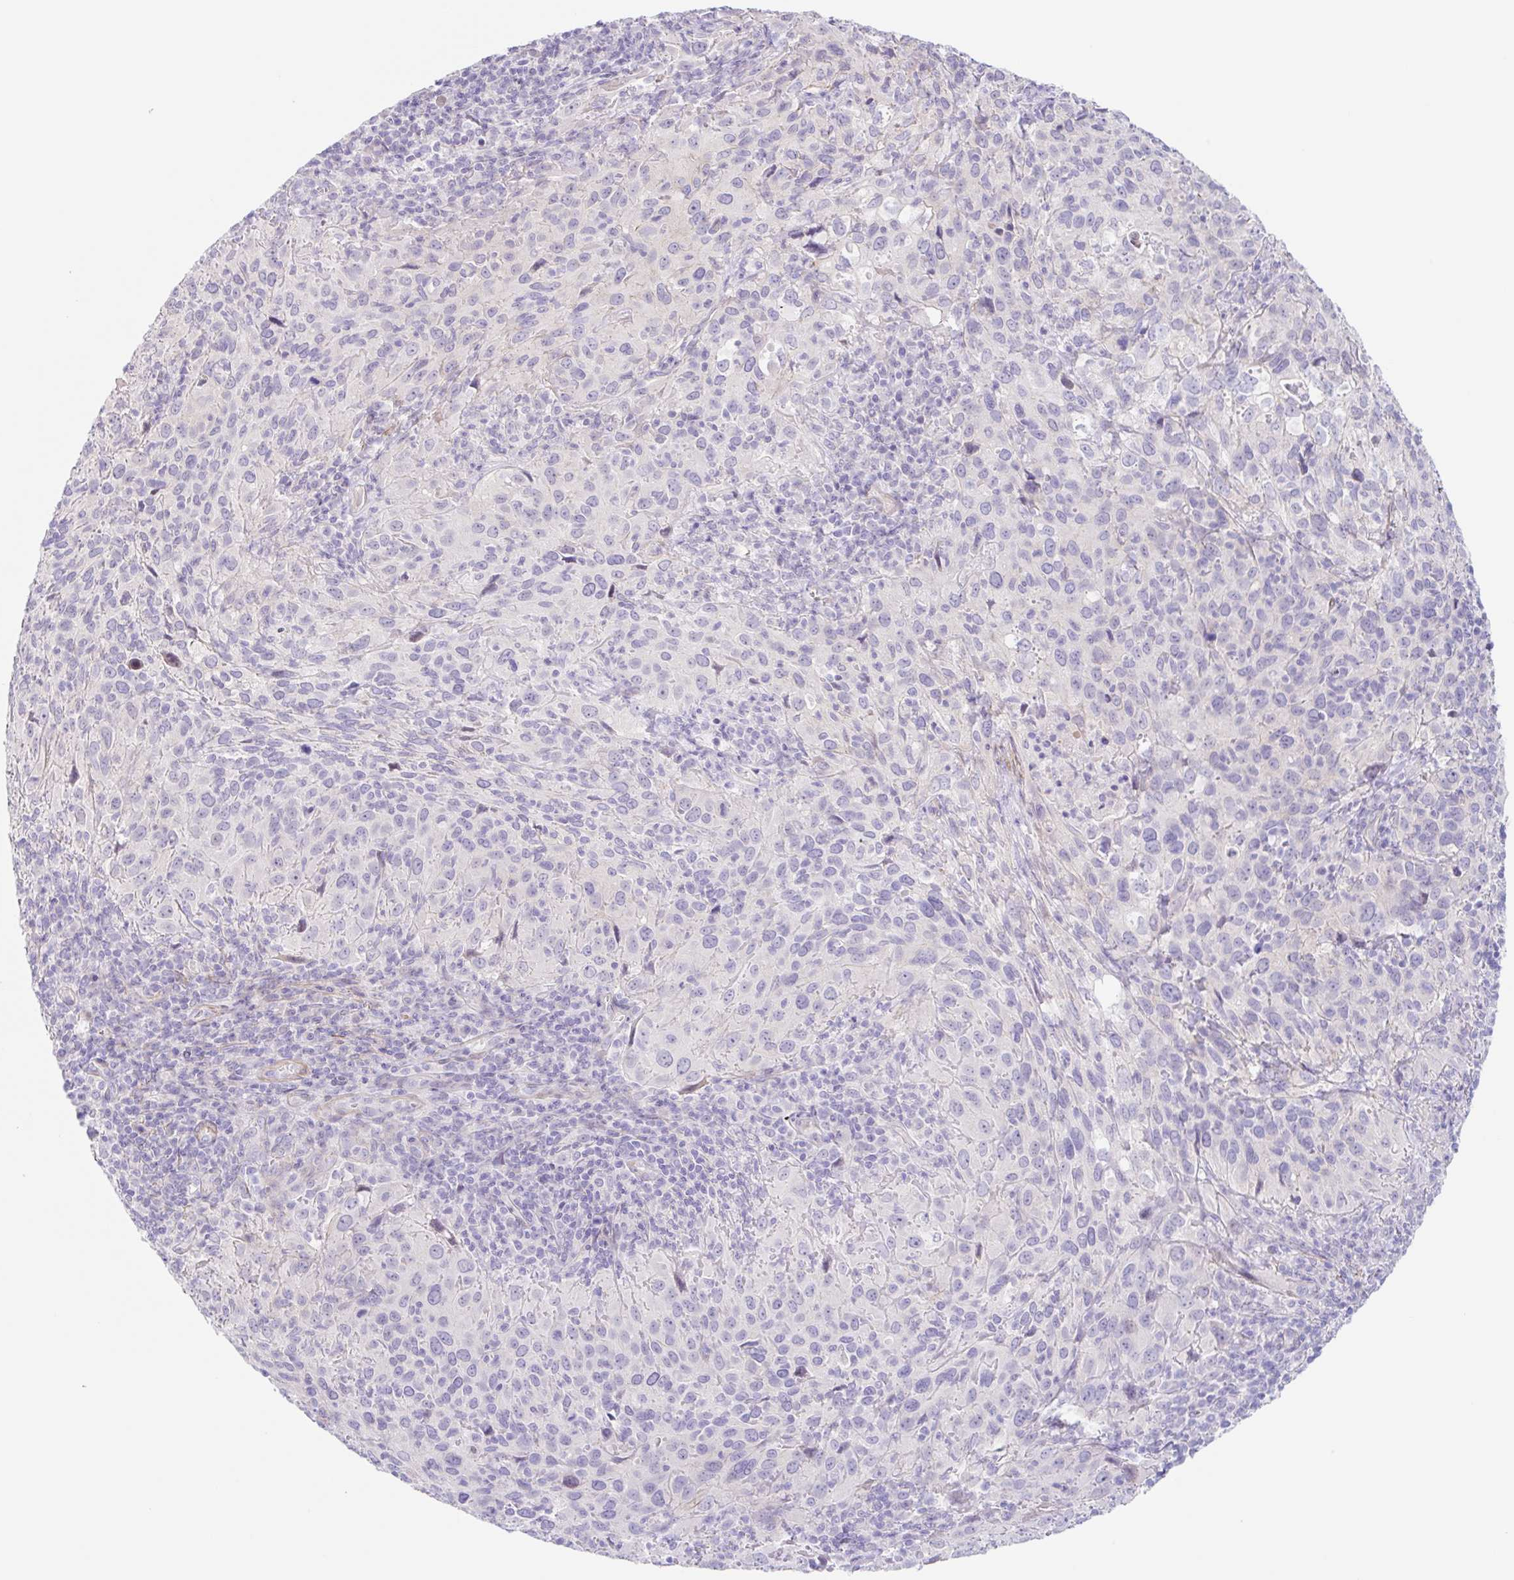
{"staining": {"intensity": "negative", "quantity": "none", "location": "none"}, "tissue": "cervical cancer", "cell_type": "Tumor cells", "image_type": "cancer", "snomed": [{"axis": "morphology", "description": "Squamous cell carcinoma, NOS"}, {"axis": "topography", "description": "Cervix"}], "caption": "There is no significant positivity in tumor cells of squamous cell carcinoma (cervical).", "gene": "DCAF17", "patient": {"sex": "female", "age": 51}}